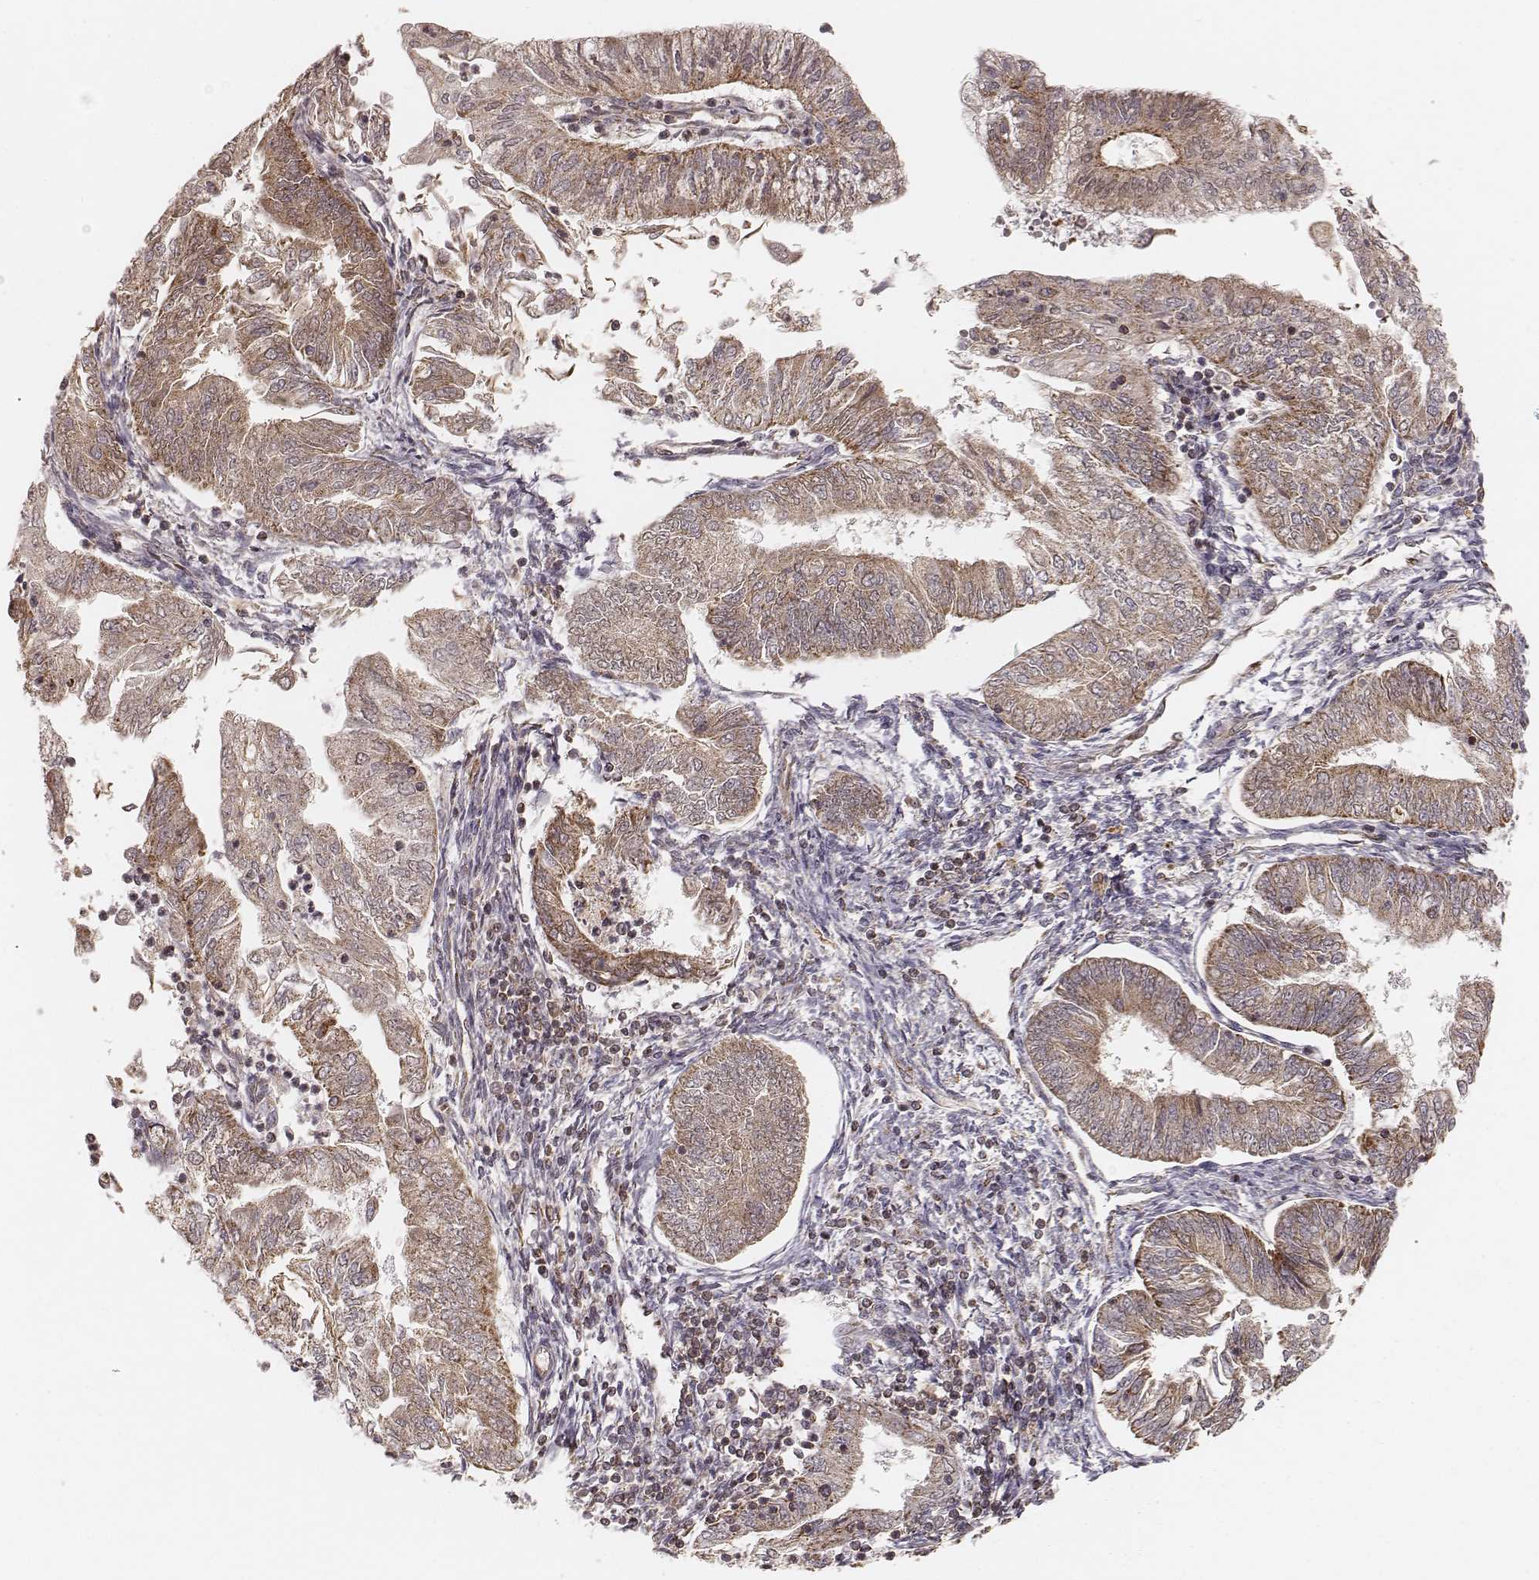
{"staining": {"intensity": "moderate", "quantity": ">75%", "location": "cytoplasmic/membranous"}, "tissue": "endometrial cancer", "cell_type": "Tumor cells", "image_type": "cancer", "snomed": [{"axis": "morphology", "description": "Adenocarcinoma, NOS"}, {"axis": "topography", "description": "Endometrium"}], "caption": "This is an image of IHC staining of endometrial adenocarcinoma, which shows moderate staining in the cytoplasmic/membranous of tumor cells.", "gene": "CS", "patient": {"sex": "female", "age": 55}}